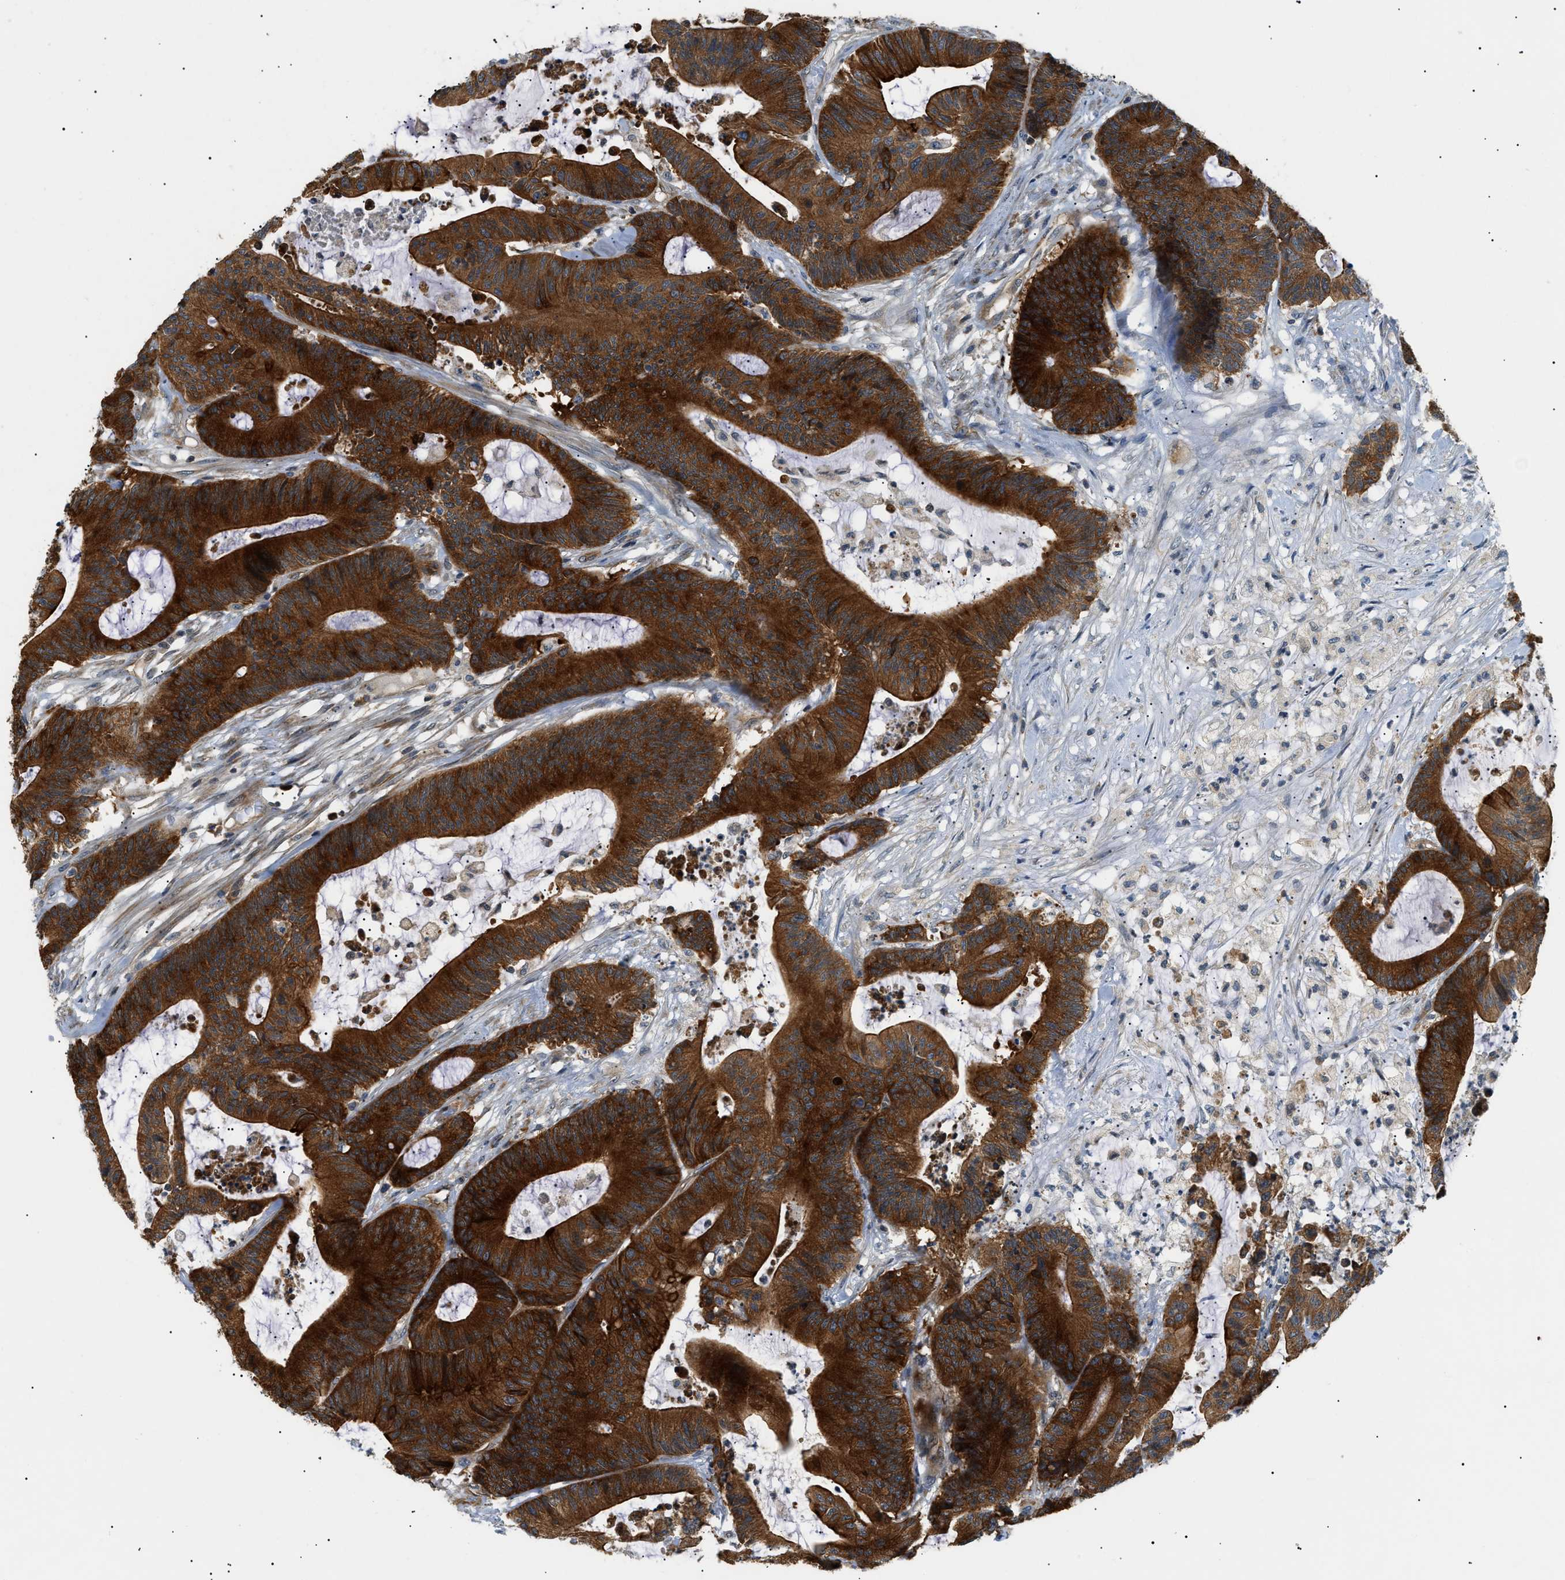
{"staining": {"intensity": "strong", "quantity": ">75%", "location": "cytoplasmic/membranous"}, "tissue": "colorectal cancer", "cell_type": "Tumor cells", "image_type": "cancer", "snomed": [{"axis": "morphology", "description": "Adenocarcinoma, NOS"}, {"axis": "topography", "description": "Colon"}], "caption": "The photomicrograph displays immunohistochemical staining of colorectal cancer. There is strong cytoplasmic/membranous positivity is seen in about >75% of tumor cells.", "gene": "SRPK1", "patient": {"sex": "female", "age": 84}}